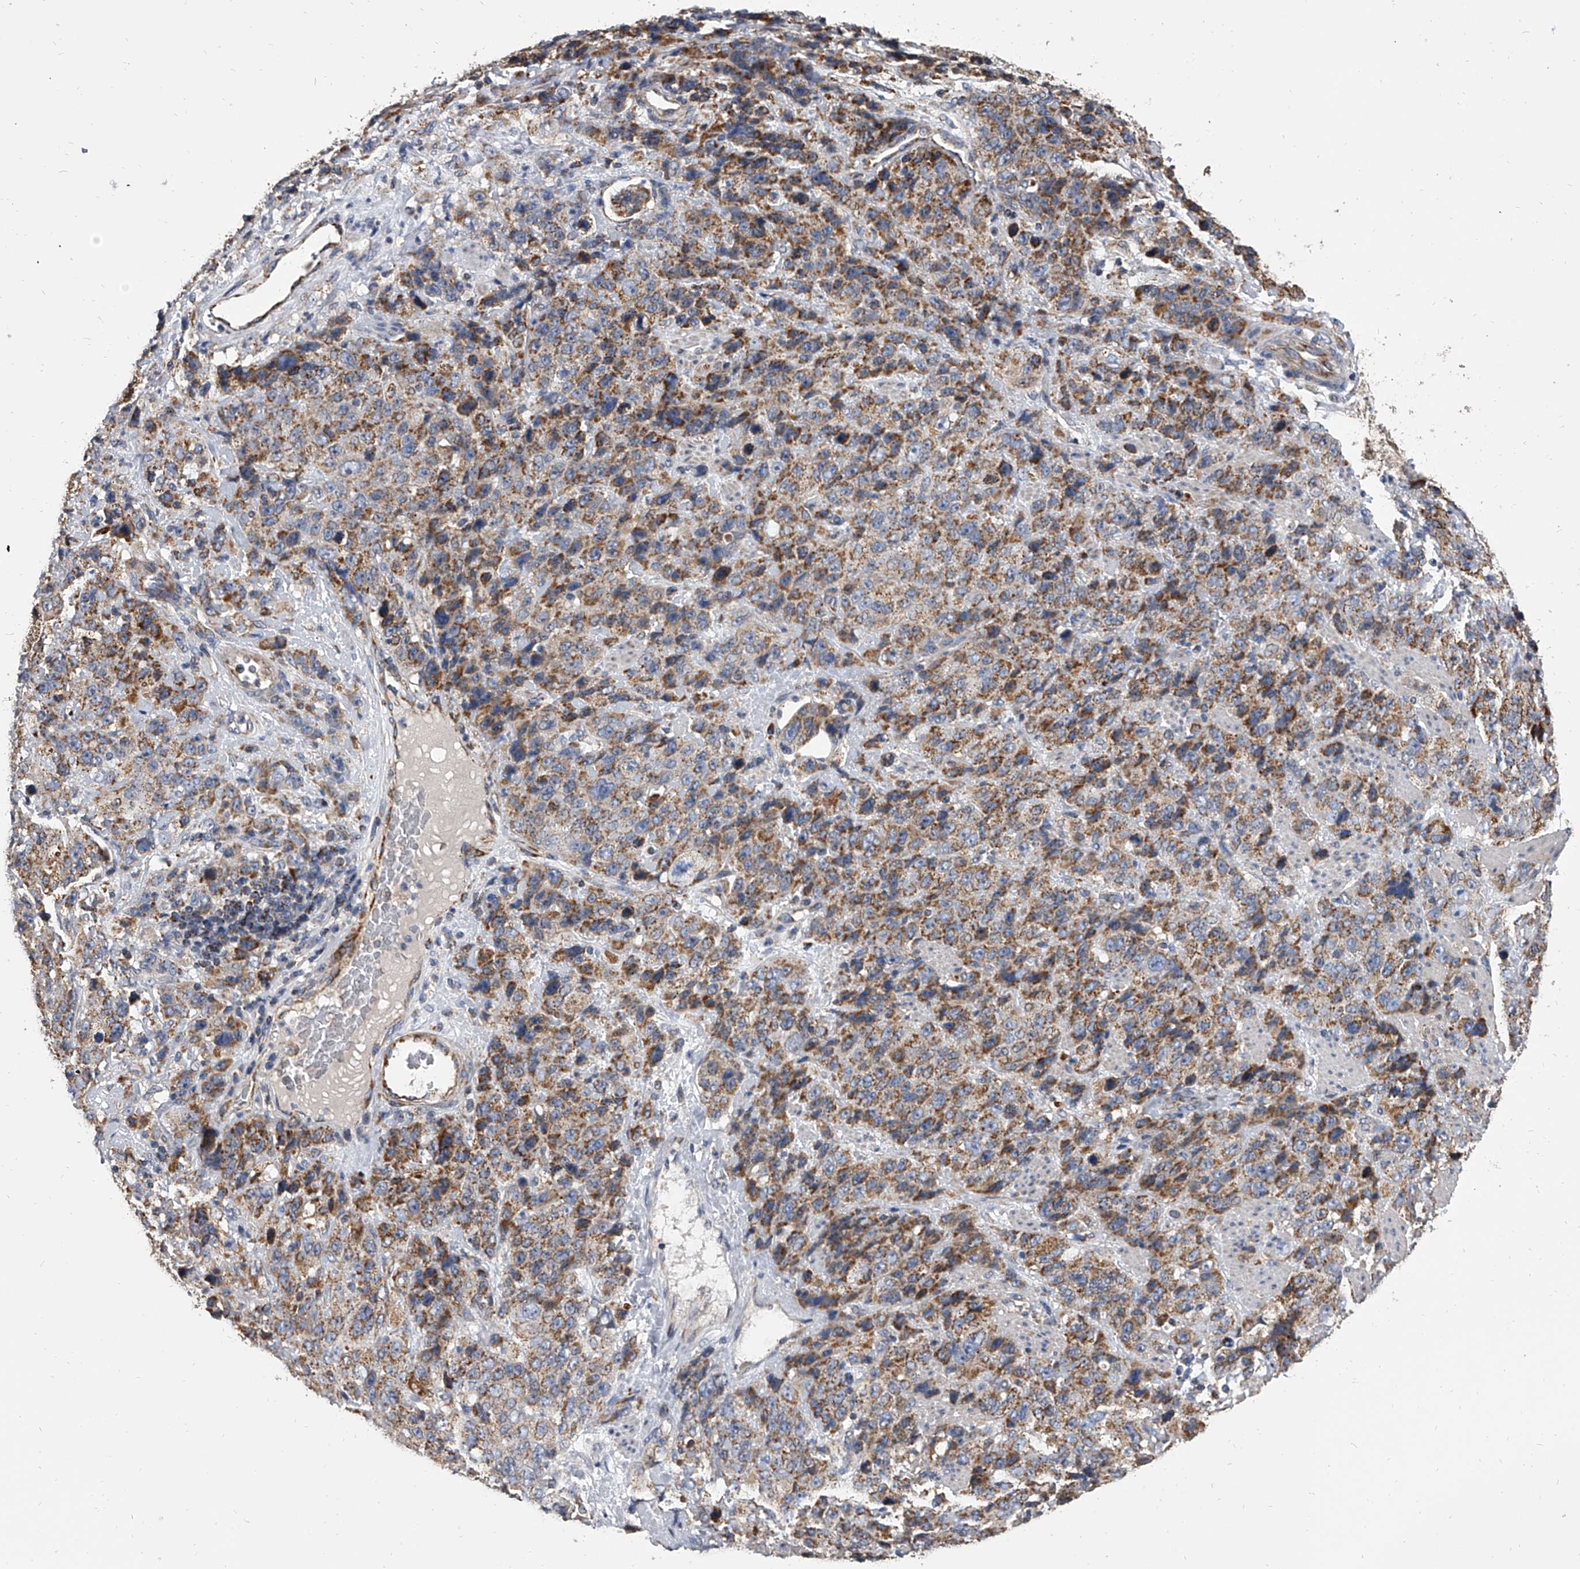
{"staining": {"intensity": "moderate", "quantity": ">75%", "location": "cytoplasmic/membranous"}, "tissue": "stomach cancer", "cell_type": "Tumor cells", "image_type": "cancer", "snomed": [{"axis": "morphology", "description": "Adenocarcinoma, NOS"}, {"axis": "topography", "description": "Stomach"}], "caption": "A photomicrograph of human stomach cancer (adenocarcinoma) stained for a protein reveals moderate cytoplasmic/membranous brown staining in tumor cells. (IHC, brightfield microscopy, high magnification).", "gene": "MRPL28", "patient": {"sex": "male", "age": 48}}